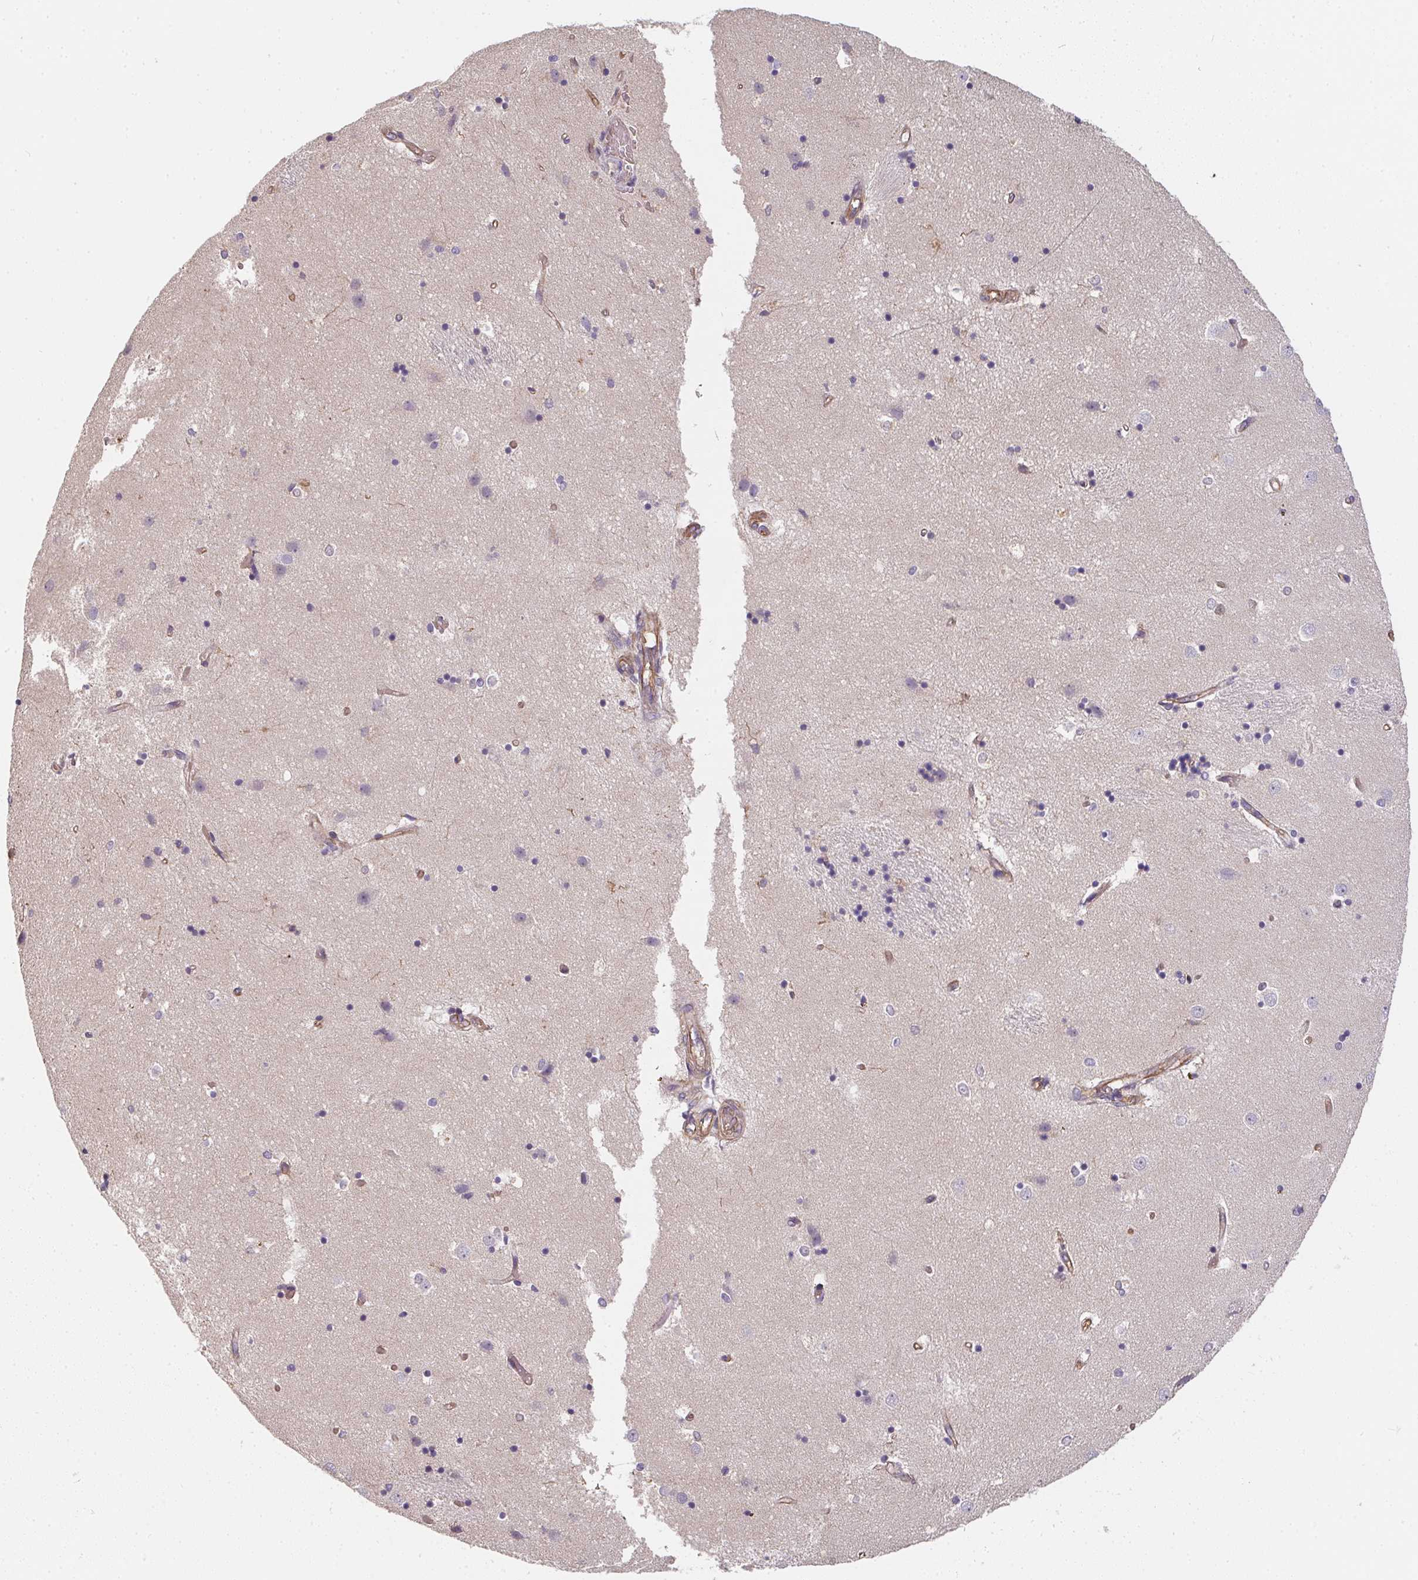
{"staining": {"intensity": "weak", "quantity": "<25%", "location": "cytoplasmic/membranous"}, "tissue": "caudate", "cell_type": "Glial cells", "image_type": "normal", "snomed": [{"axis": "morphology", "description": "Normal tissue, NOS"}, {"axis": "topography", "description": "Lateral ventricle wall"}], "caption": "DAB immunohistochemical staining of normal caudate reveals no significant positivity in glial cells.", "gene": "TBKBP1", "patient": {"sex": "male", "age": 54}}